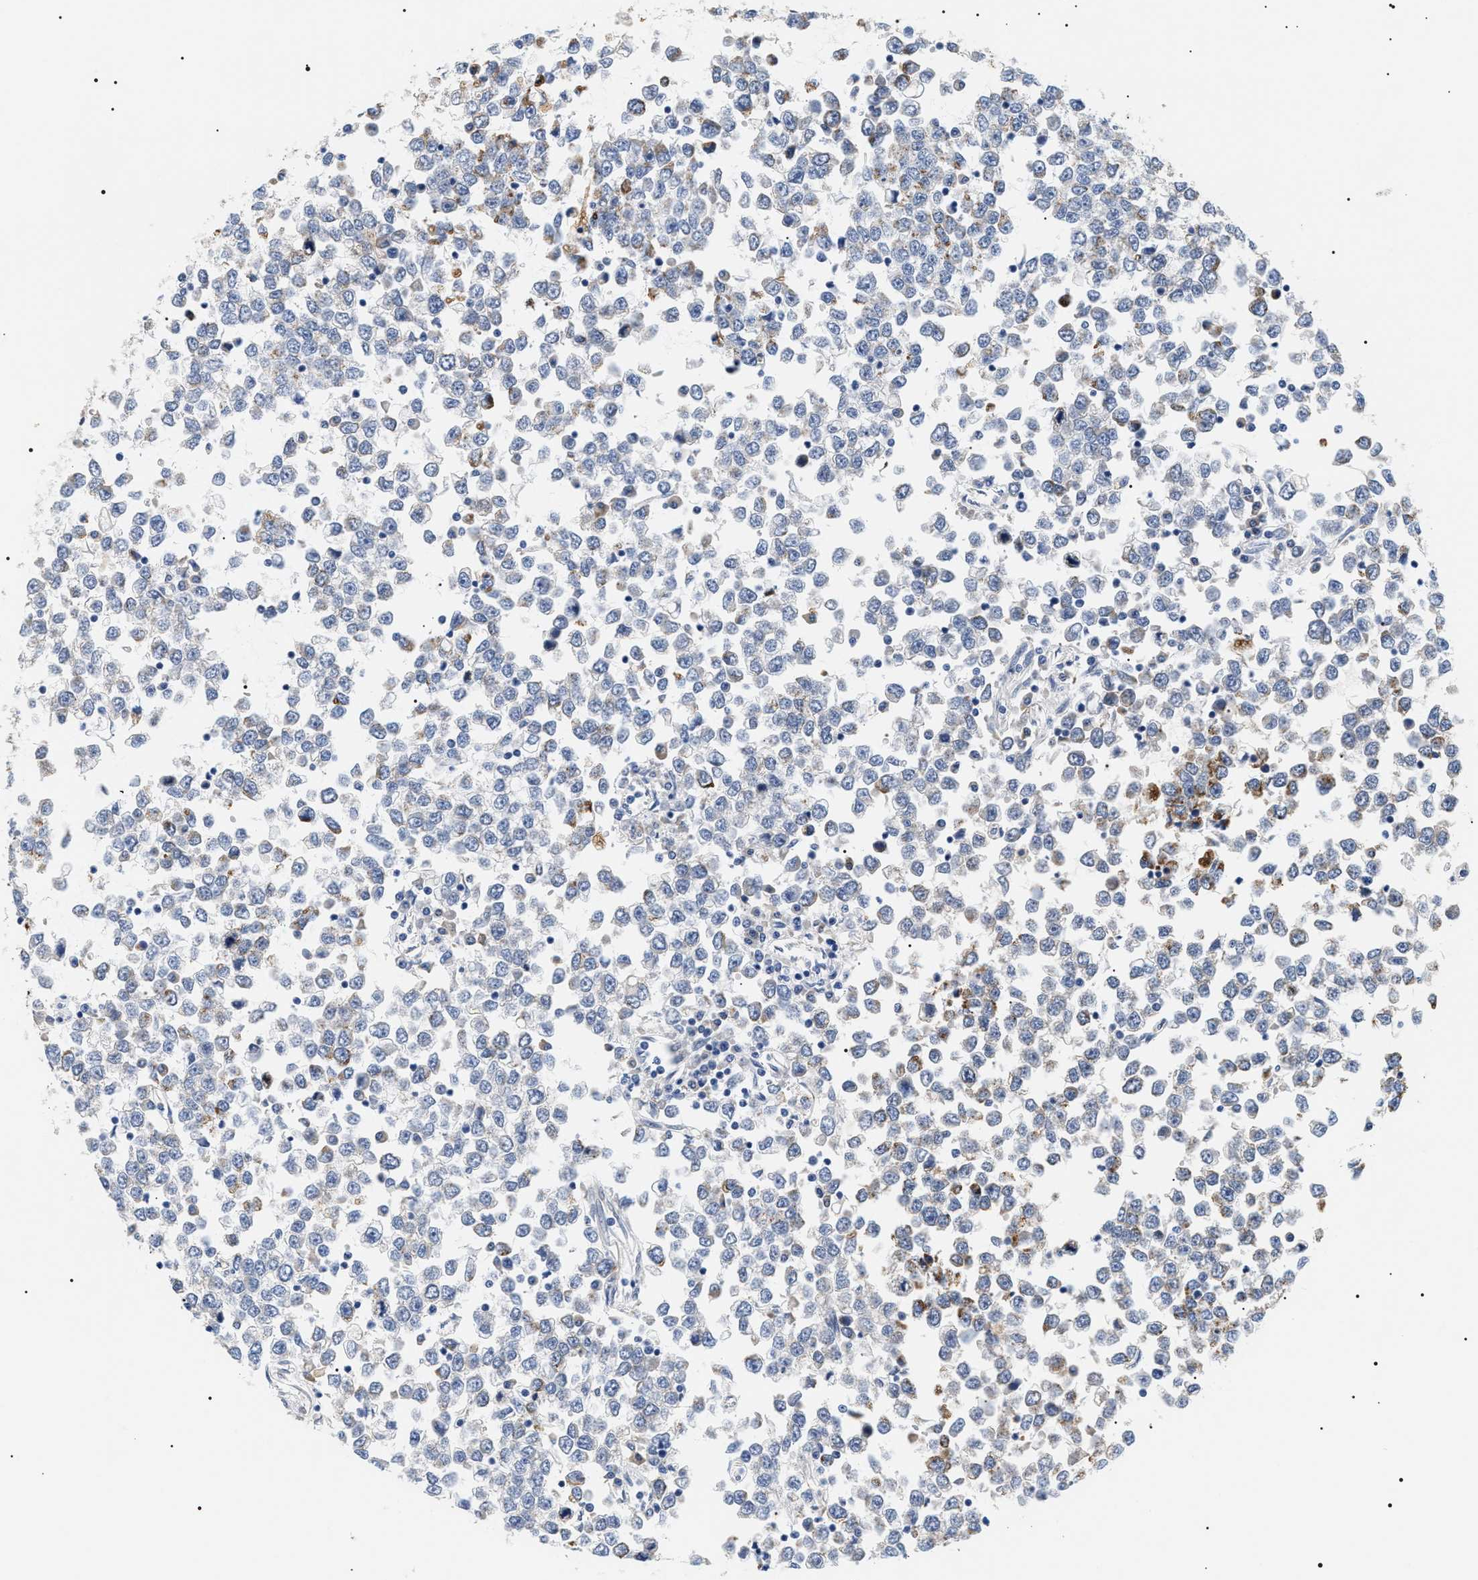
{"staining": {"intensity": "negative", "quantity": "none", "location": "none"}, "tissue": "testis cancer", "cell_type": "Tumor cells", "image_type": "cancer", "snomed": [{"axis": "morphology", "description": "Seminoma, NOS"}, {"axis": "topography", "description": "Testis"}], "caption": "A photomicrograph of human testis cancer (seminoma) is negative for staining in tumor cells.", "gene": "HSD17B11", "patient": {"sex": "male", "age": 65}}